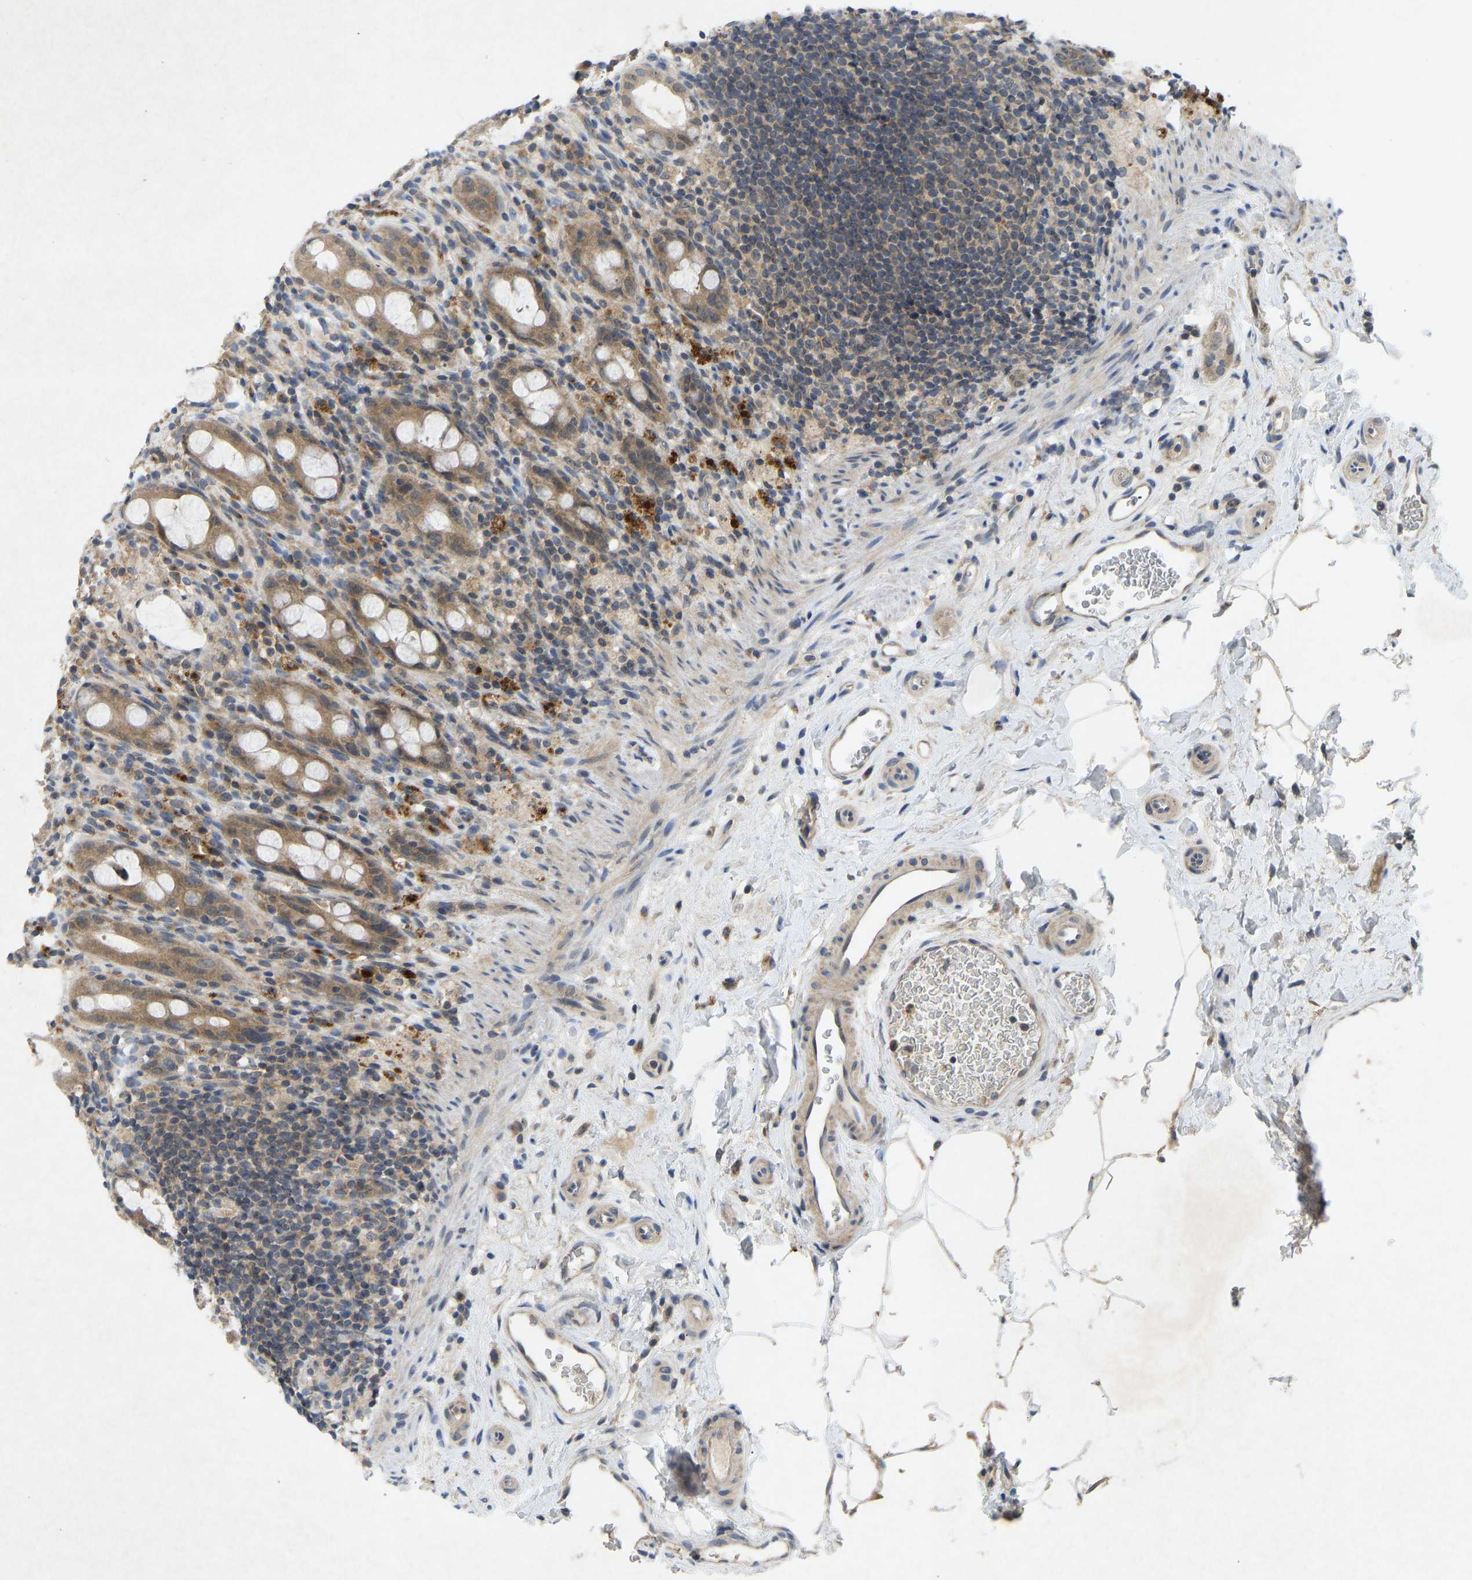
{"staining": {"intensity": "moderate", "quantity": ">75%", "location": "cytoplasmic/membranous"}, "tissue": "rectum", "cell_type": "Glandular cells", "image_type": "normal", "snomed": [{"axis": "morphology", "description": "Normal tissue, NOS"}, {"axis": "topography", "description": "Rectum"}], "caption": "Moderate cytoplasmic/membranous expression for a protein is seen in approximately >75% of glandular cells of unremarkable rectum using immunohistochemistry (IHC).", "gene": "PDE7A", "patient": {"sex": "male", "age": 44}}